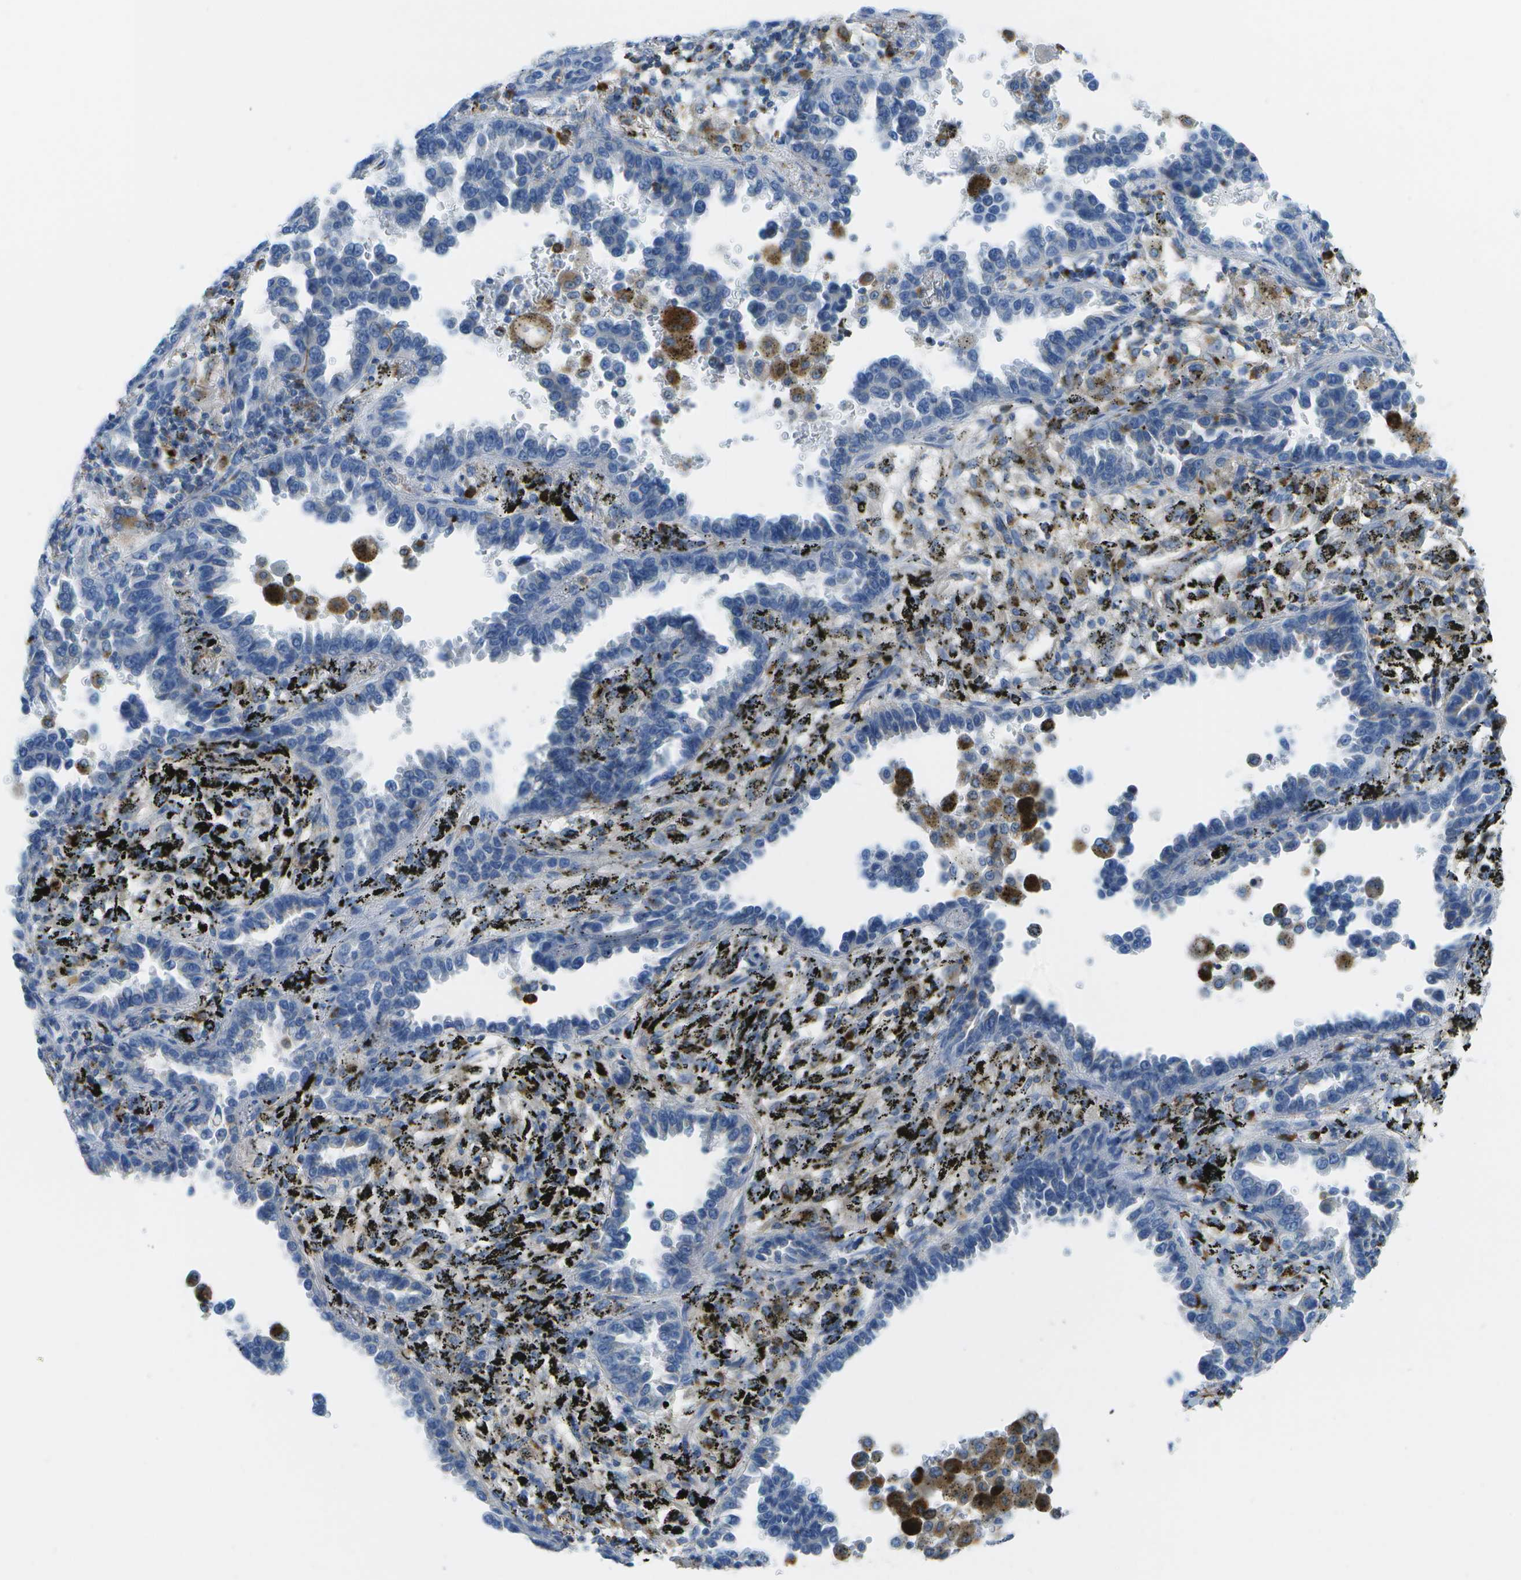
{"staining": {"intensity": "weak", "quantity": "<25%", "location": "cytoplasmic/membranous"}, "tissue": "lung cancer", "cell_type": "Tumor cells", "image_type": "cancer", "snomed": [{"axis": "morphology", "description": "Normal tissue, NOS"}, {"axis": "morphology", "description": "Adenocarcinoma, NOS"}, {"axis": "topography", "description": "Lung"}], "caption": "Tumor cells show no significant expression in lung adenocarcinoma.", "gene": "PRCP", "patient": {"sex": "male", "age": 59}}